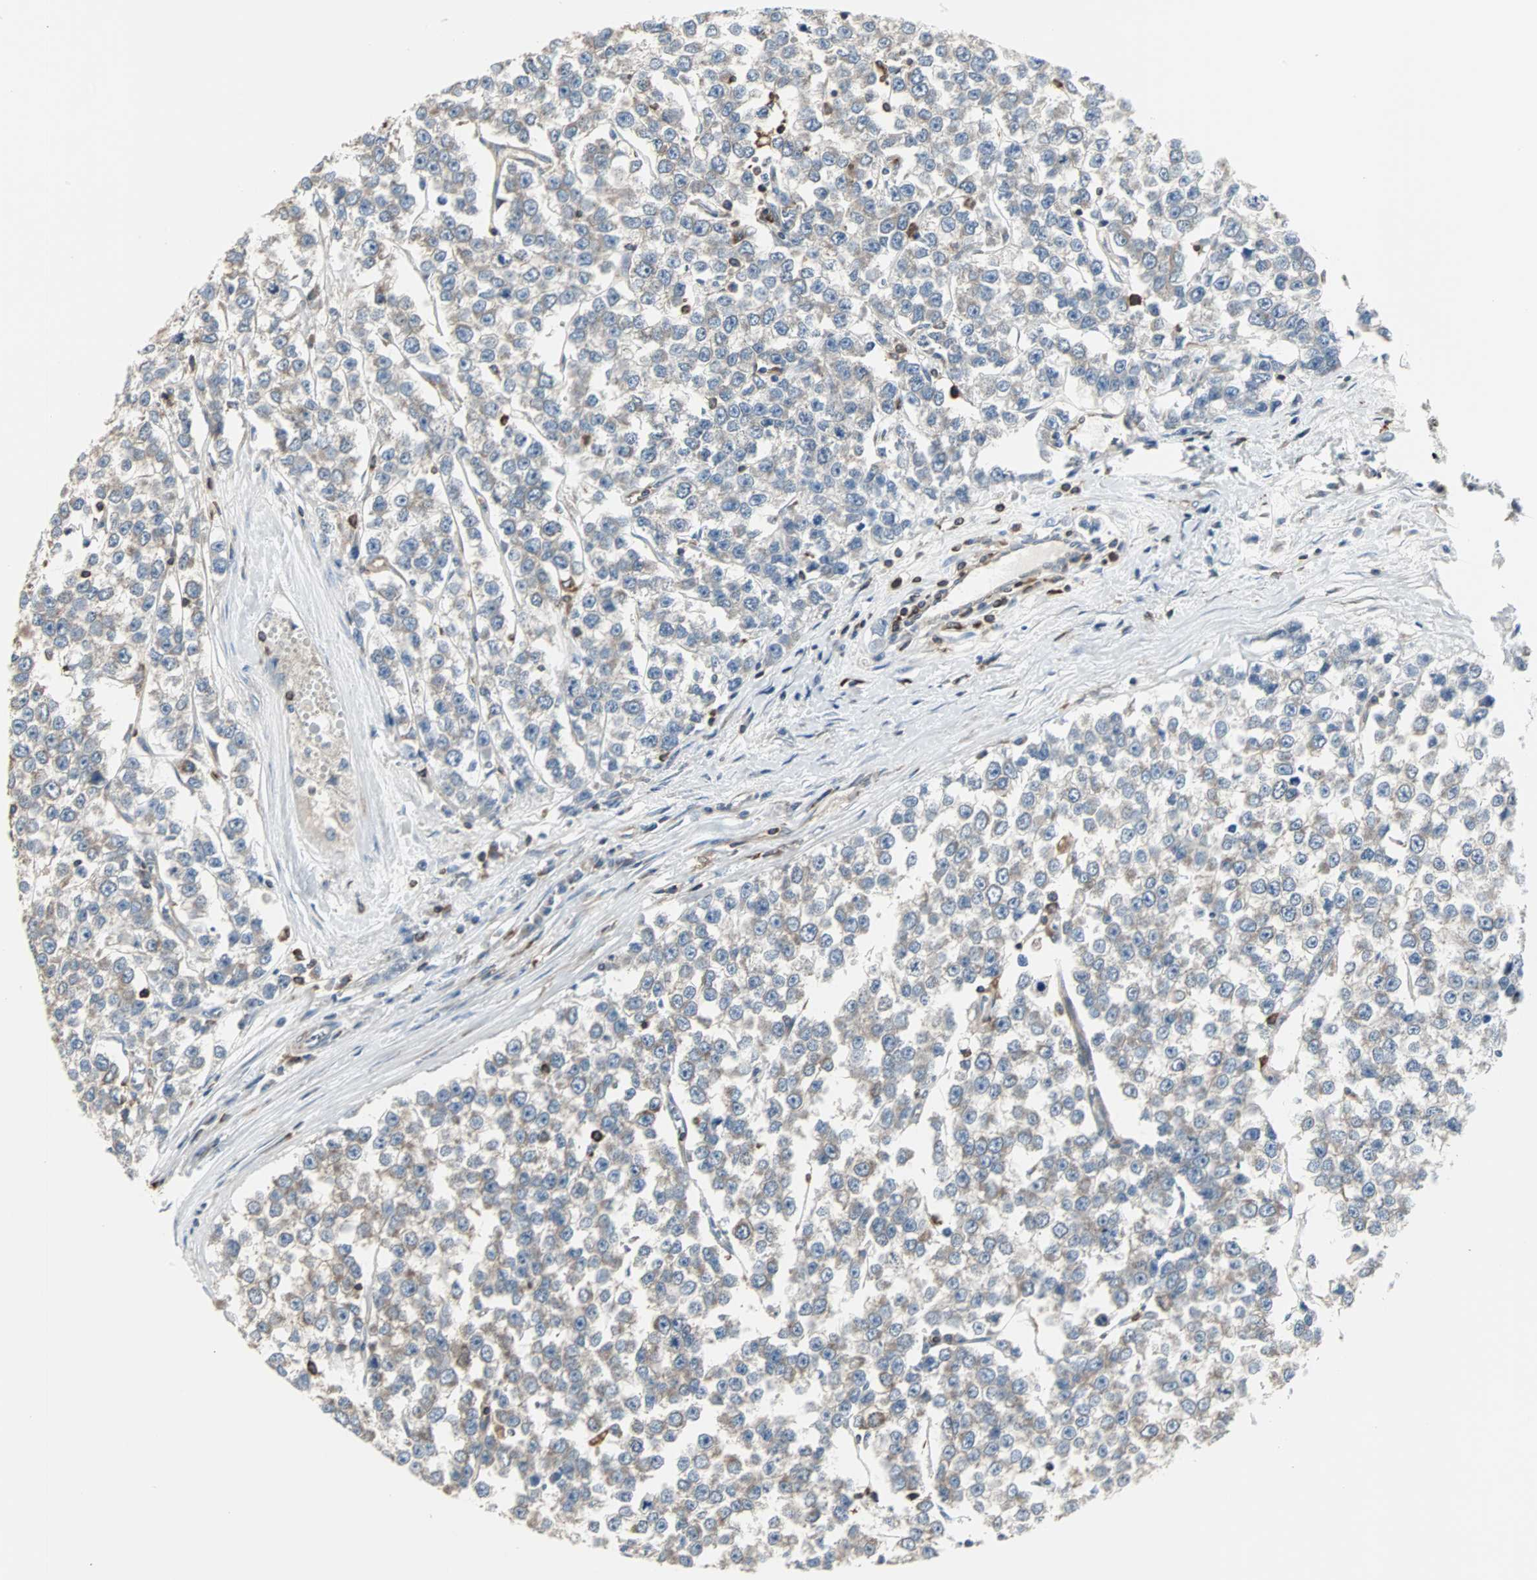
{"staining": {"intensity": "weak", "quantity": ">75%", "location": "cytoplasmic/membranous"}, "tissue": "testis cancer", "cell_type": "Tumor cells", "image_type": "cancer", "snomed": [{"axis": "morphology", "description": "Seminoma, NOS"}, {"axis": "morphology", "description": "Carcinoma, Embryonal, NOS"}, {"axis": "topography", "description": "Testis"}], "caption": "Immunohistochemical staining of human testis cancer shows low levels of weak cytoplasmic/membranous protein positivity in about >75% of tumor cells.", "gene": "LRRFIP1", "patient": {"sex": "male", "age": 52}}